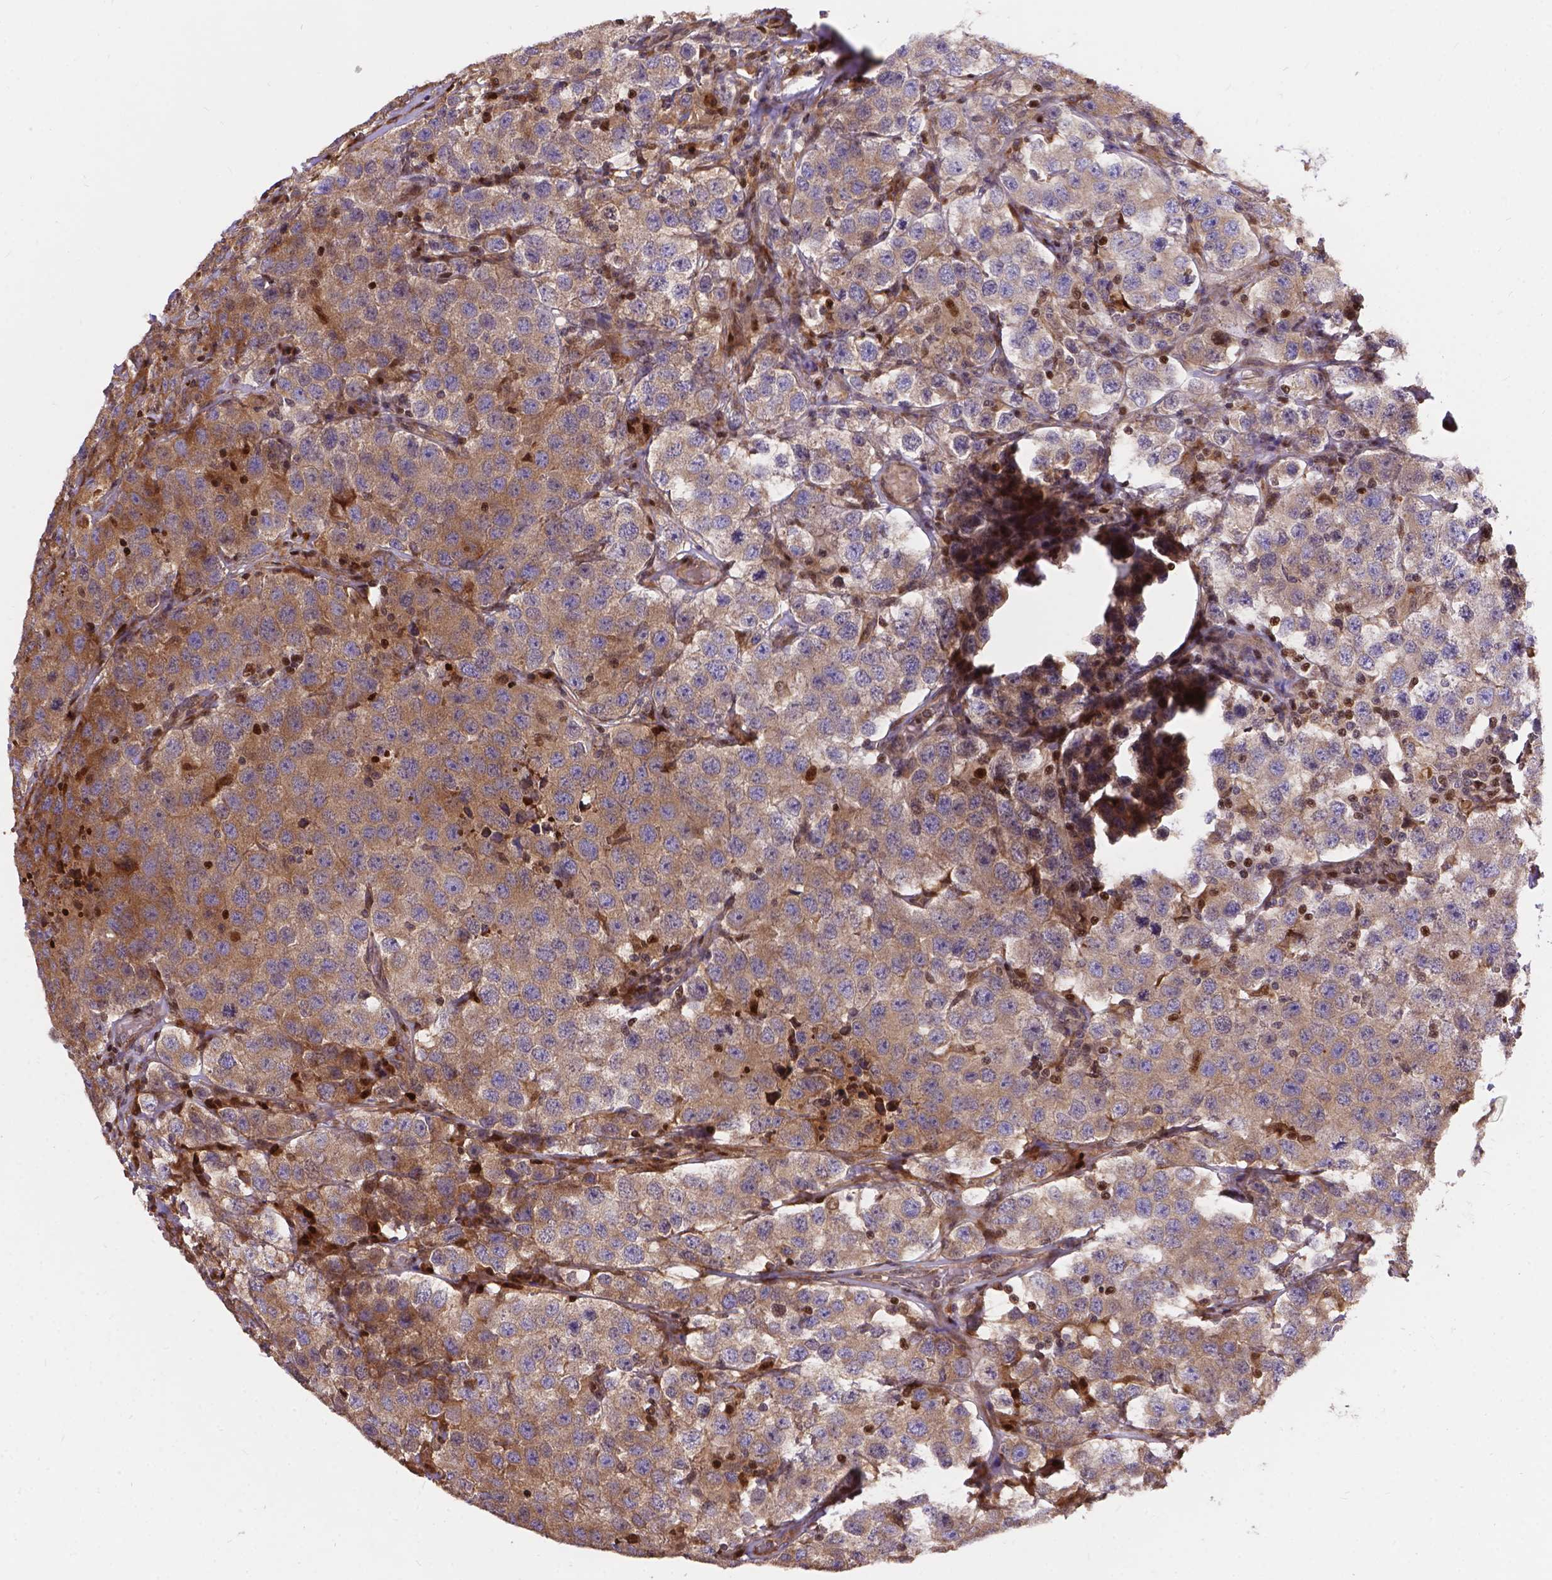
{"staining": {"intensity": "weak", "quantity": ">75%", "location": "cytoplasmic/membranous"}, "tissue": "testis cancer", "cell_type": "Tumor cells", "image_type": "cancer", "snomed": [{"axis": "morphology", "description": "Seminoma, NOS"}, {"axis": "topography", "description": "Testis"}], "caption": "This photomicrograph displays IHC staining of testis seminoma, with low weak cytoplasmic/membranous expression in about >75% of tumor cells.", "gene": "DENND6A", "patient": {"sex": "male", "age": 52}}